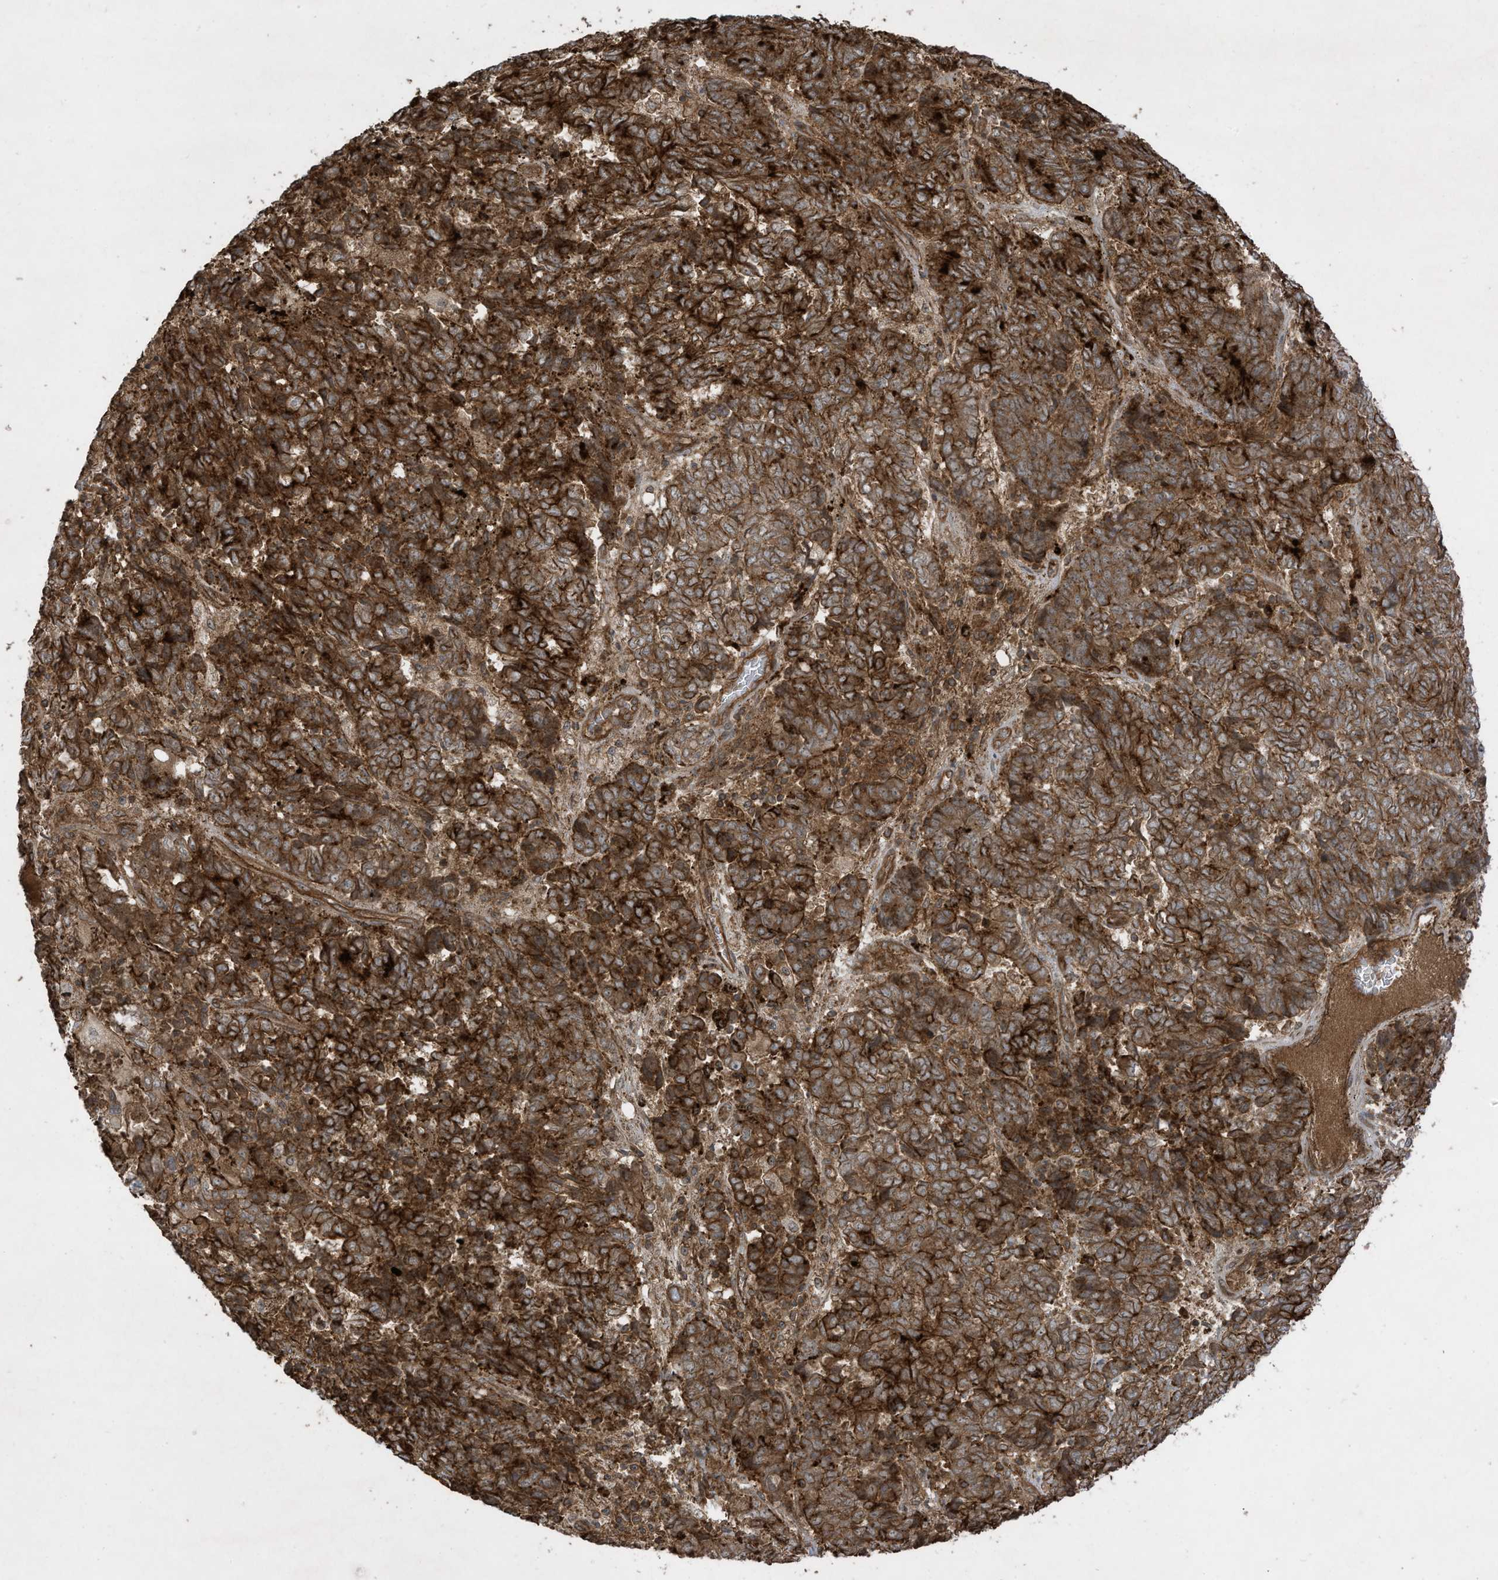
{"staining": {"intensity": "strong", "quantity": ">75%", "location": "cytoplasmic/membranous"}, "tissue": "endometrial cancer", "cell_type": "Tumor cells", "image_type": "cancer", "snomed": [{"axis": "morphology", "description": "Adenocarcinoma, NOS"}, {"axis": "topography", "description": "Endometrium"}], "caption": "This is an image of immunohistochemistry staining of endometrial adenocarcinoma, which shows strong expression in the cytoplasmic/membranous of tumor cells.", "gene": "DDIT4", "patient": {"sex": "female", "age": 80}}